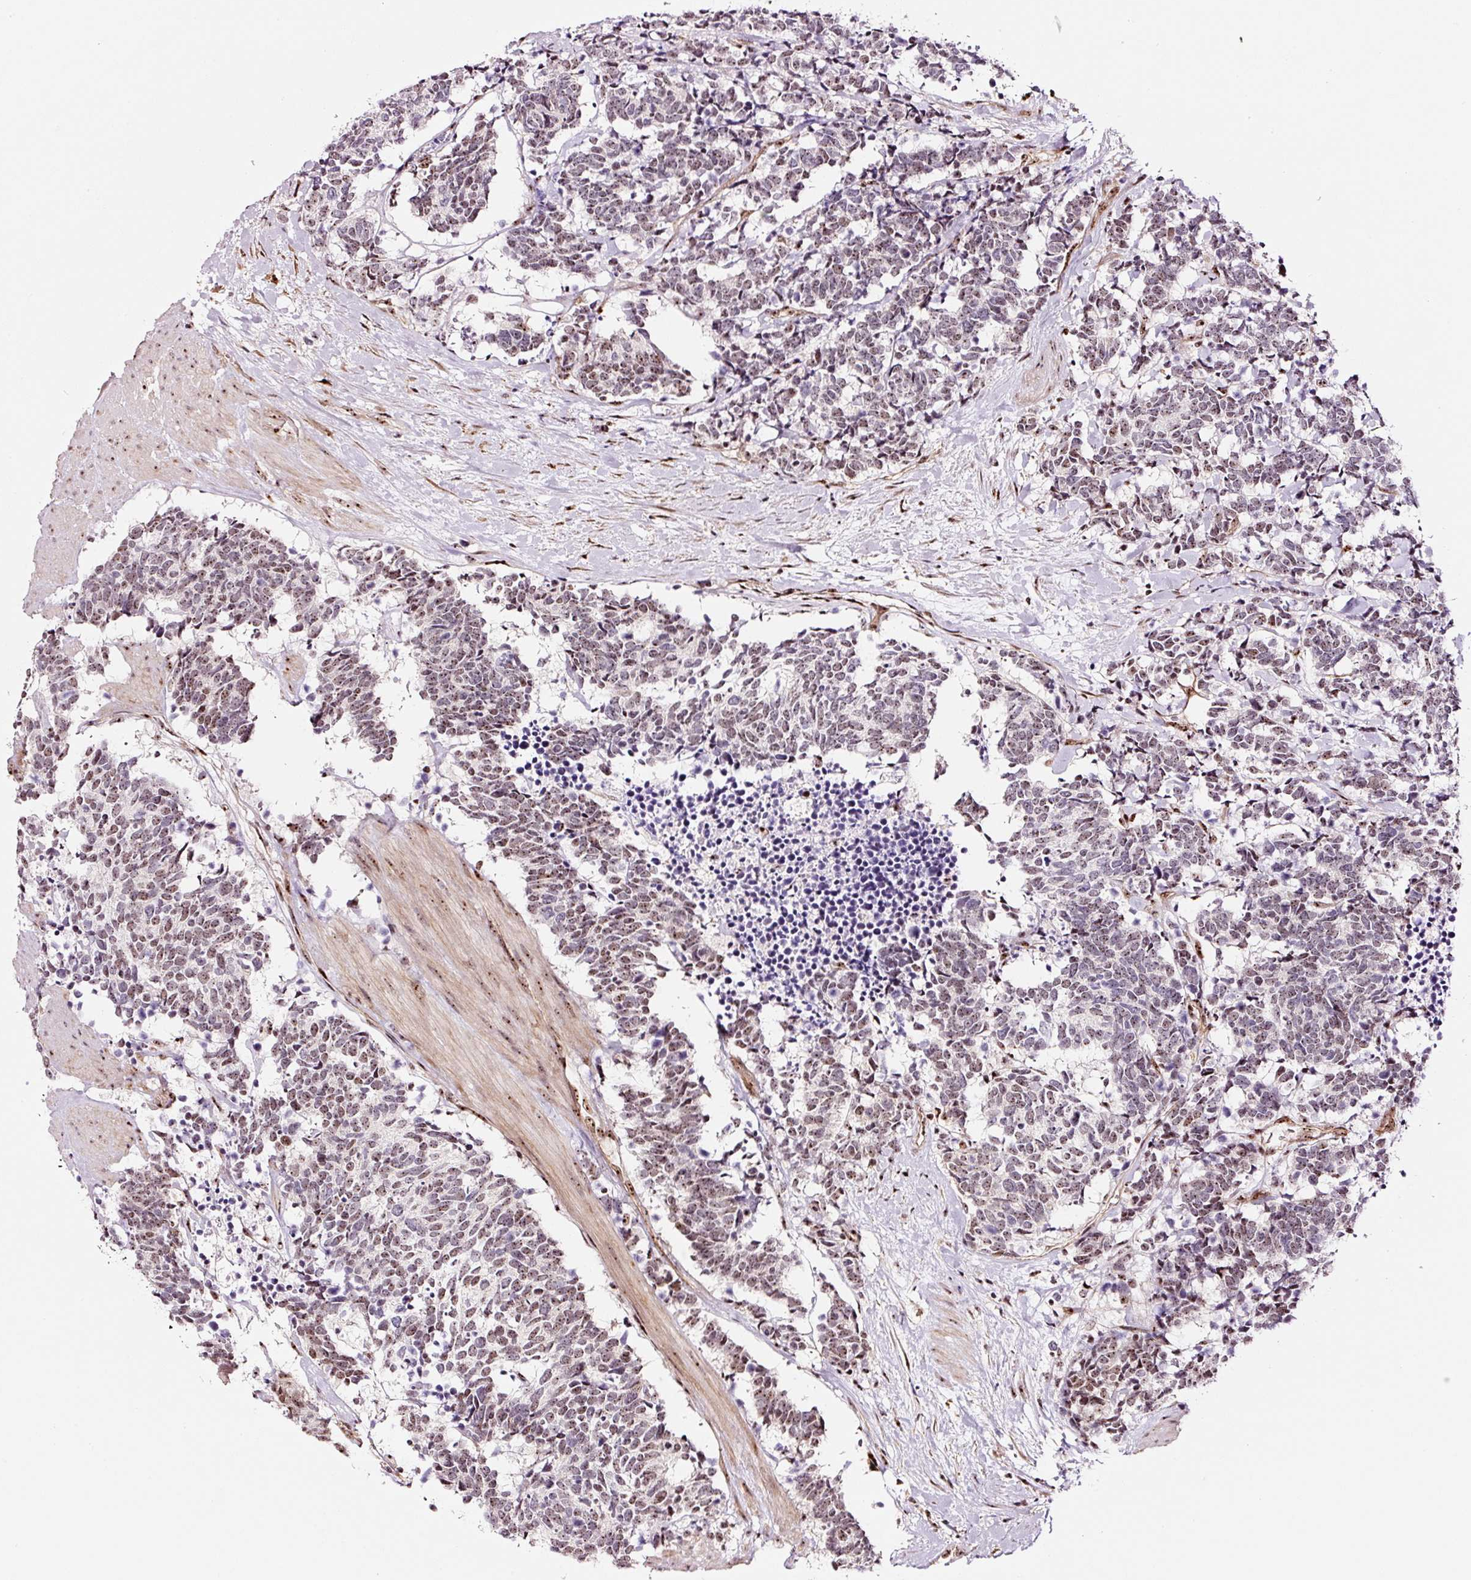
{"staining": {"intensity": "weak", "quantity": "25%-75%", "location": "nuclear"}, "tissue": "carcinoid", "cell_type": "Tumor cells", "image_type": "cancer", "snomed": [{"axis": "morphology", "description": "Carcinoma, NOS"}, {"axis": "morphology", "description": "Carcinoid, malignant, NOS"}, {"axis": "topography", "description": "Prostate"}], "caption": "Carcinoid tissue shows weak nuclear positivity in approximately 25%-75% of tumor cells, visualized by immunohistochemistry. (brown staining indicates protein expression, while blue staining denotes nuclei).", "gene": "GNL3", "patient": {"sex": "male", "age": 57}}